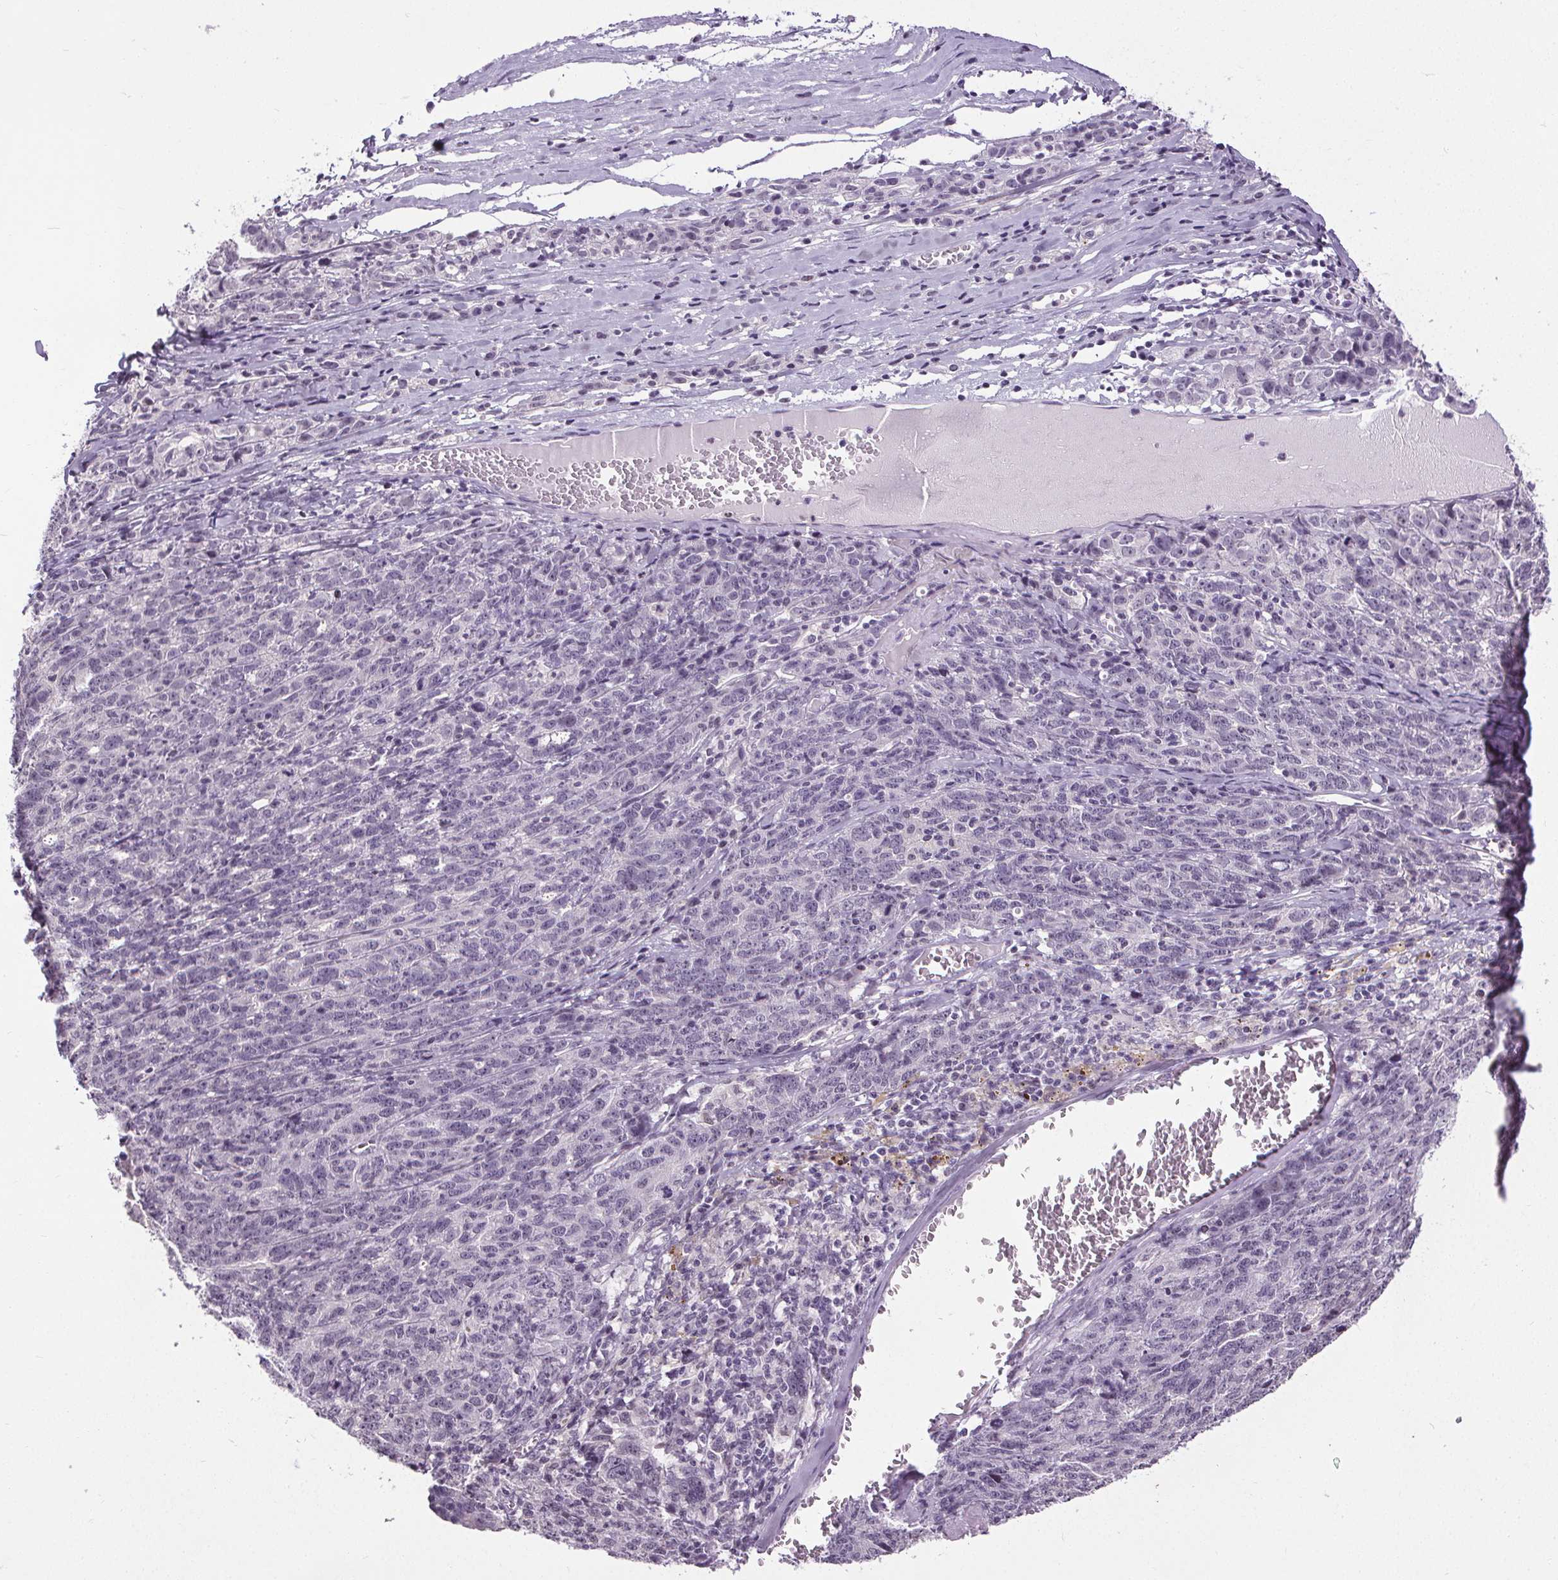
{"staining": {"intensity": "negative", "quantity": "none", "location": "none"}, "tissue": "ovarian cancer", "cell_type": "Tumor cells", "image_type": "cancer", "snomed": [{"axis": "morphology", "description": "Cystadenocarcinoma, serous, NOS"}, {"axis": "topography", "description": "Ovary"}], "caption": "An immunohistochemistry (IHC) image of ovarian serous cystadenocarcinoma is shown. There is no staining in tumor cells of ovarian serous cystadenocarcinoma. (DAB immunohistochemistry, high magnification).", "gene": "TMEM240", "patient": {"sex": "female", "age": 71}}